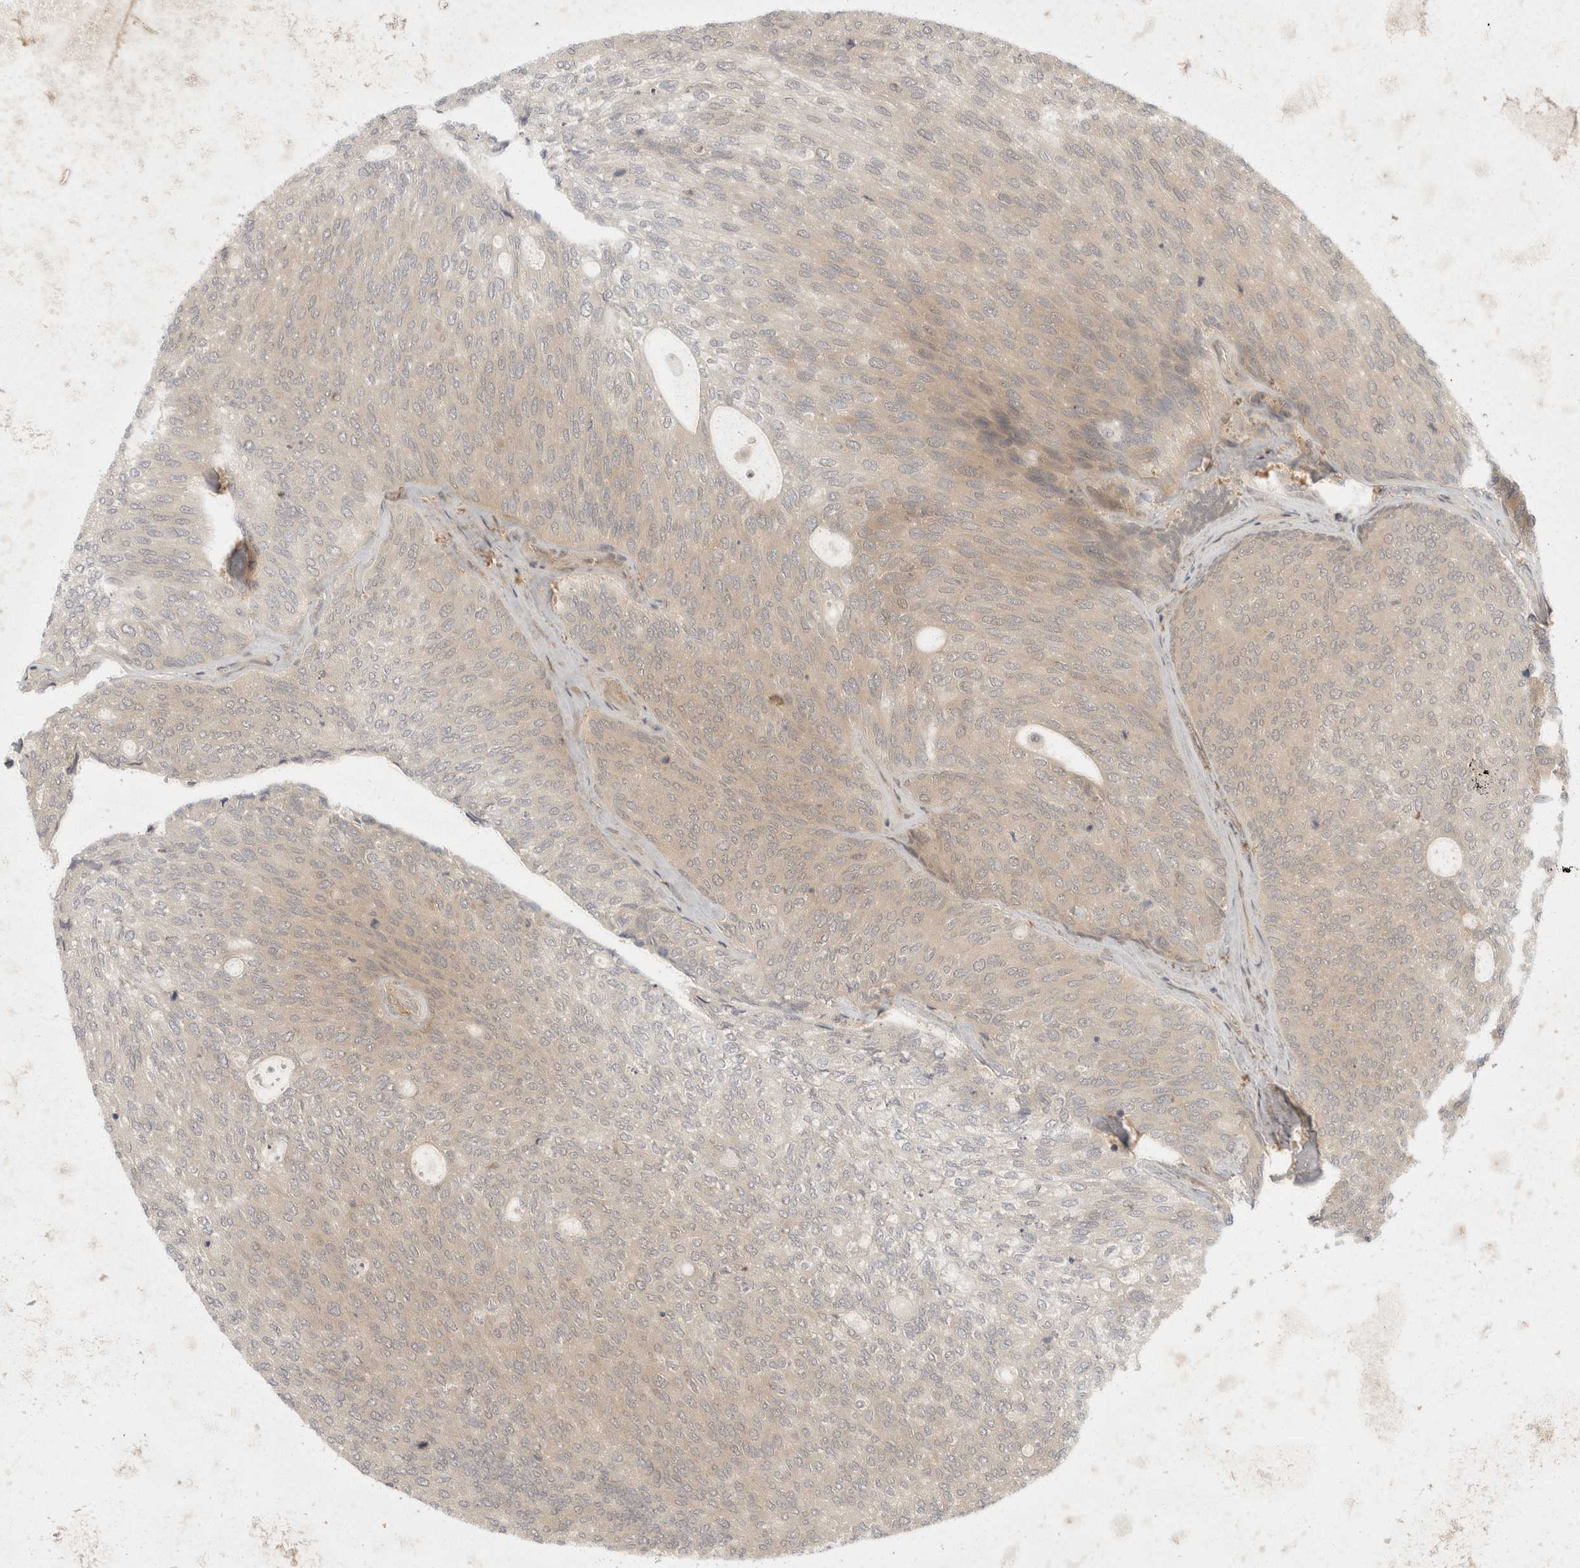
{"staining": {"intensity": "weak", "quantity": "<25%", "location": "cytoplasmic/membranous"}, "tissue": "urothelial cancer", "cell_type": "Tumor cells", "image_type": "cancer", "snomed": [{"axis": "morphology", "description": "Urothelial carcinoma, Low grade"}, {"axis": "topography", "description": "Urinary bladder"}], "caption": "The histopathology image displays no staining of tumor cells in low-grade urothelial carcinoma. The staining was performed using DAB (3,3'-diaminobenzidine) to visualize the protein expression in brown, while the nuclei were stained in blue with hematoxylin (Magnification: 20x).", "gene": "EIF4G3", "patient": {"sex": "female", "age": 79}}